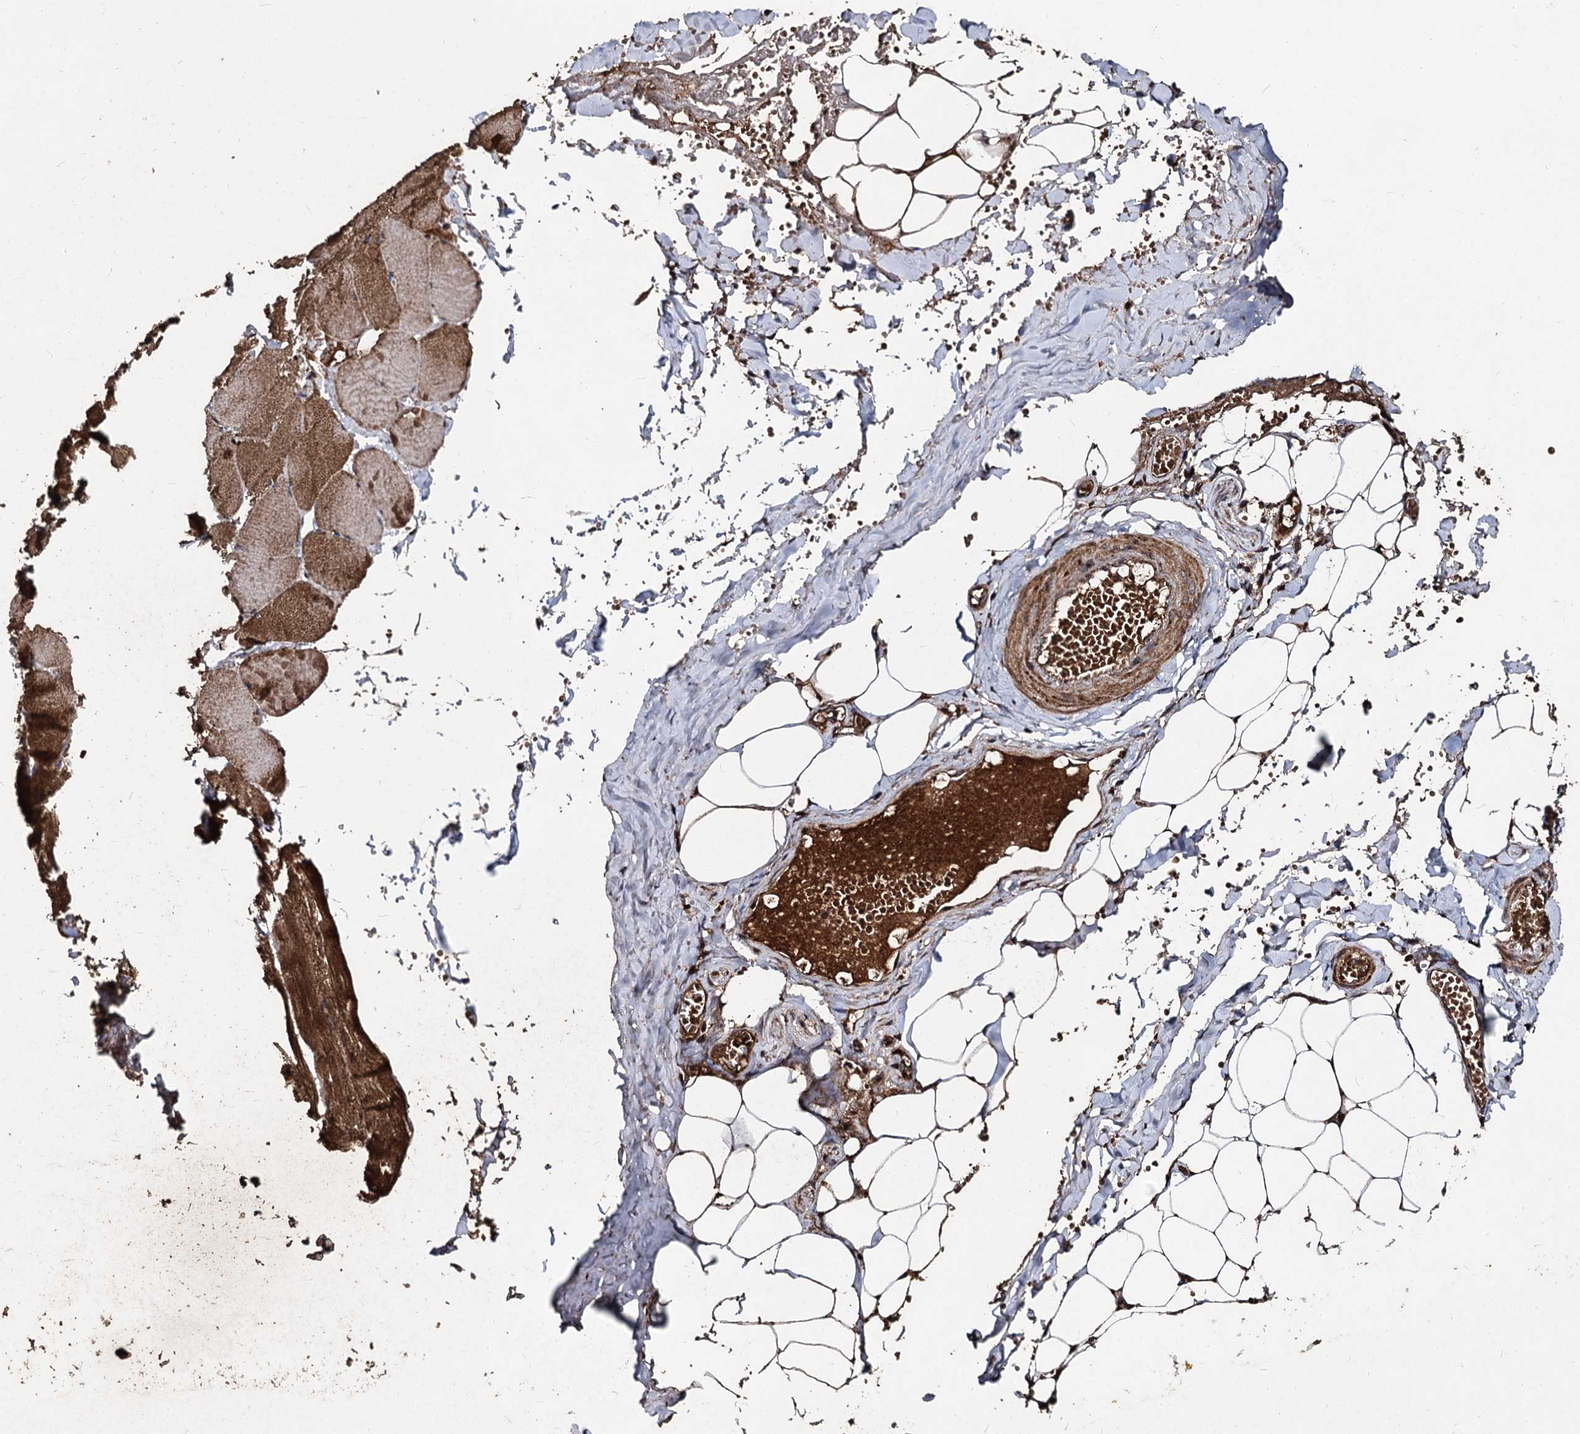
{"staining": {"intensity": "moderate", "quantity": ">75%", "location": "cytoplasmic/membranous"}, "tissue": "adipose tissue", "cell_type": "Adipocytes", "image_type": "normal", "snomed": [{"axis": "morphology", "description": "Normal tissue, NOS"}, {"axis": "topography", "description": "Skeletal muscle"}, {"axis": "topography", "description": "Peripheral nerve tissue"}], "caption": "Immunohistochemical staining of benign adipose tissue shows moderate cytoplasmic/membranous protein positivity in about >75% of adipocytes. Using DAB (brown) and hematoxylin (blue) stains, captured at high magnification using brightfield microscopy.", "gene": "BCL2L2", "patient": {"sex": "female", "age": 55}}